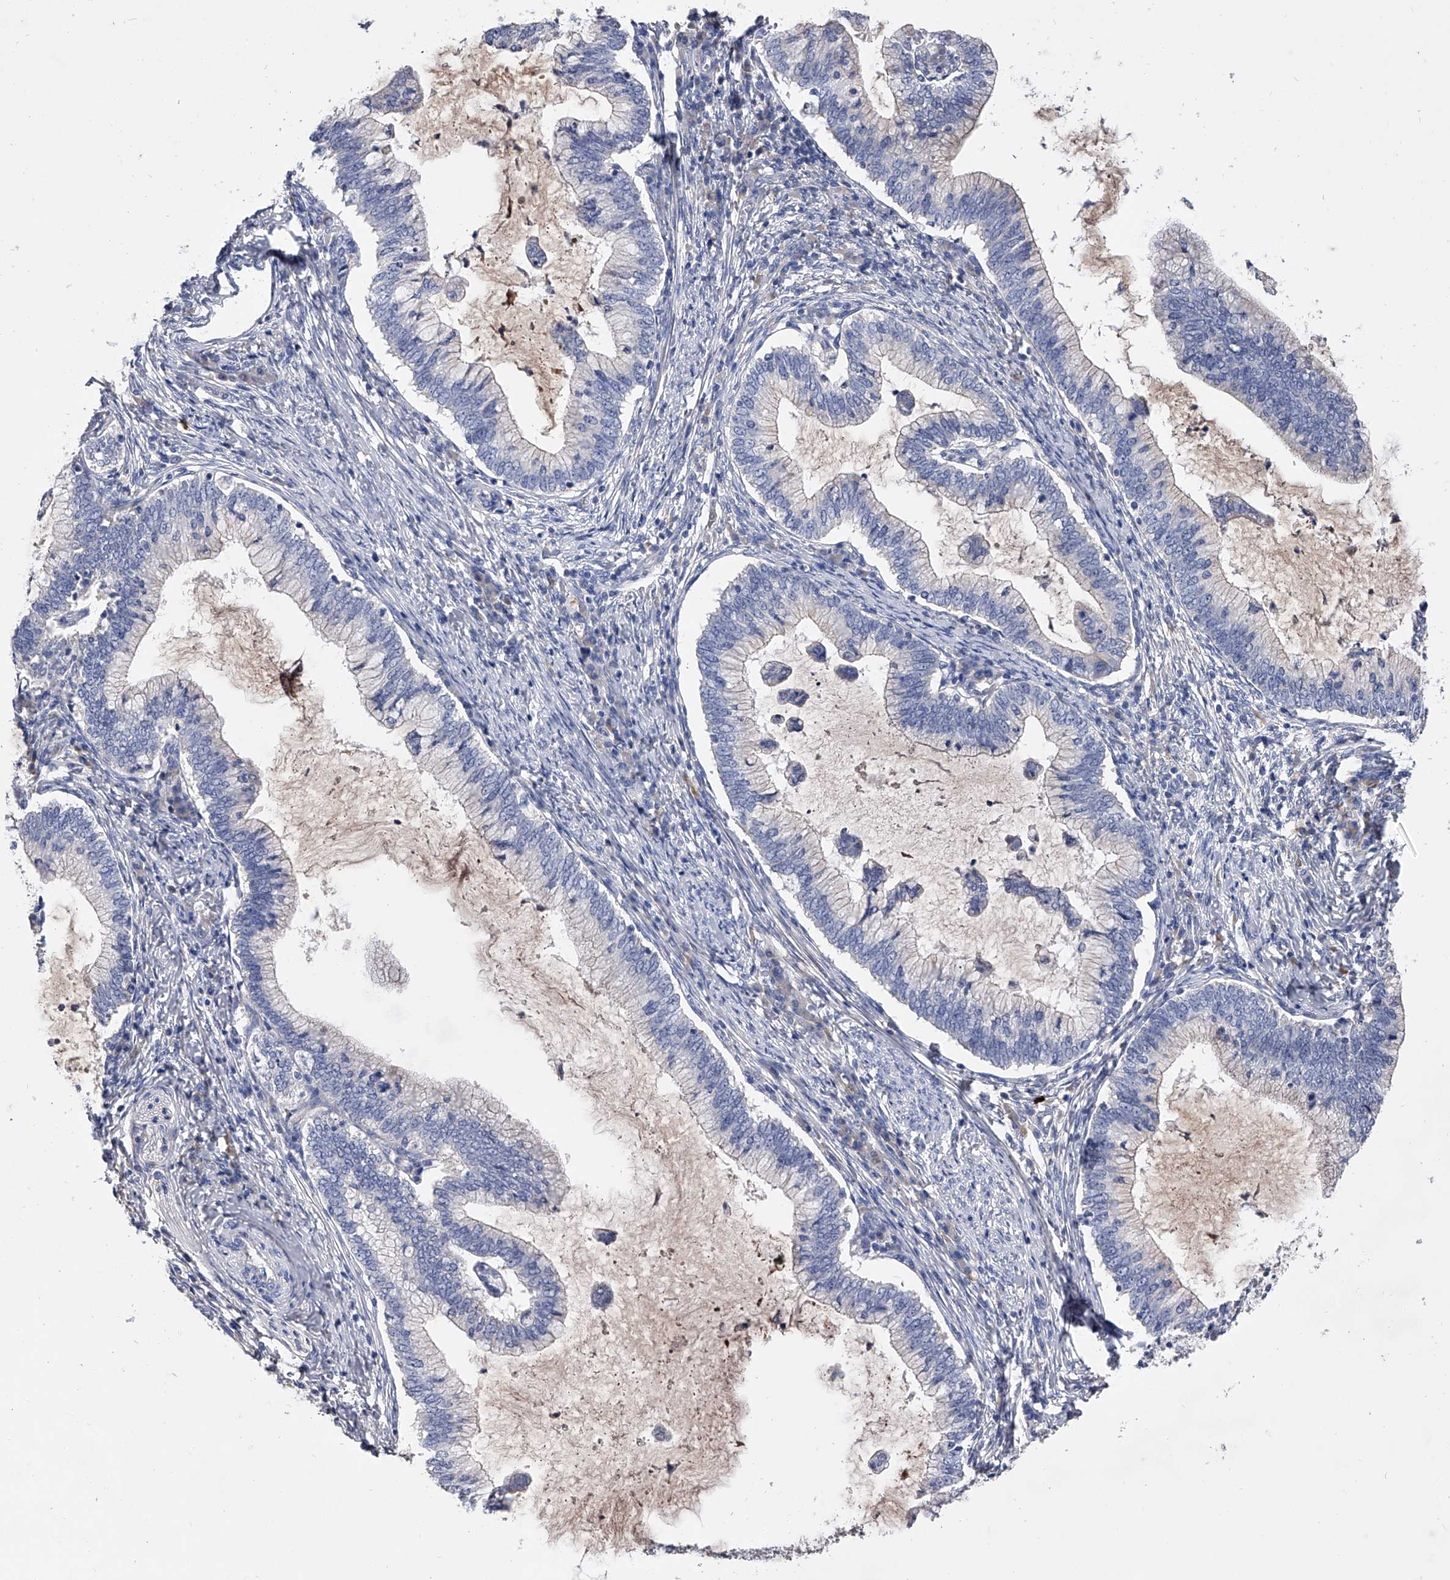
{"staining": {"intensity": "negative", "quantity": "none", "location": "none"}, "tissue": "cervical cancer", "cell_type": "Tumor cells", "image_type": "cancer", "snomed": [{"axis": "morphology", "description": "Adenocarcinoma, NOS"}, {"axis": "topography", "description": "Cervix"}], "caption": "The image shows no staining of tumor cells in cervical cancer.", "gene": "EFCAB7", "patient": {"sex": "female", "age": 36}}